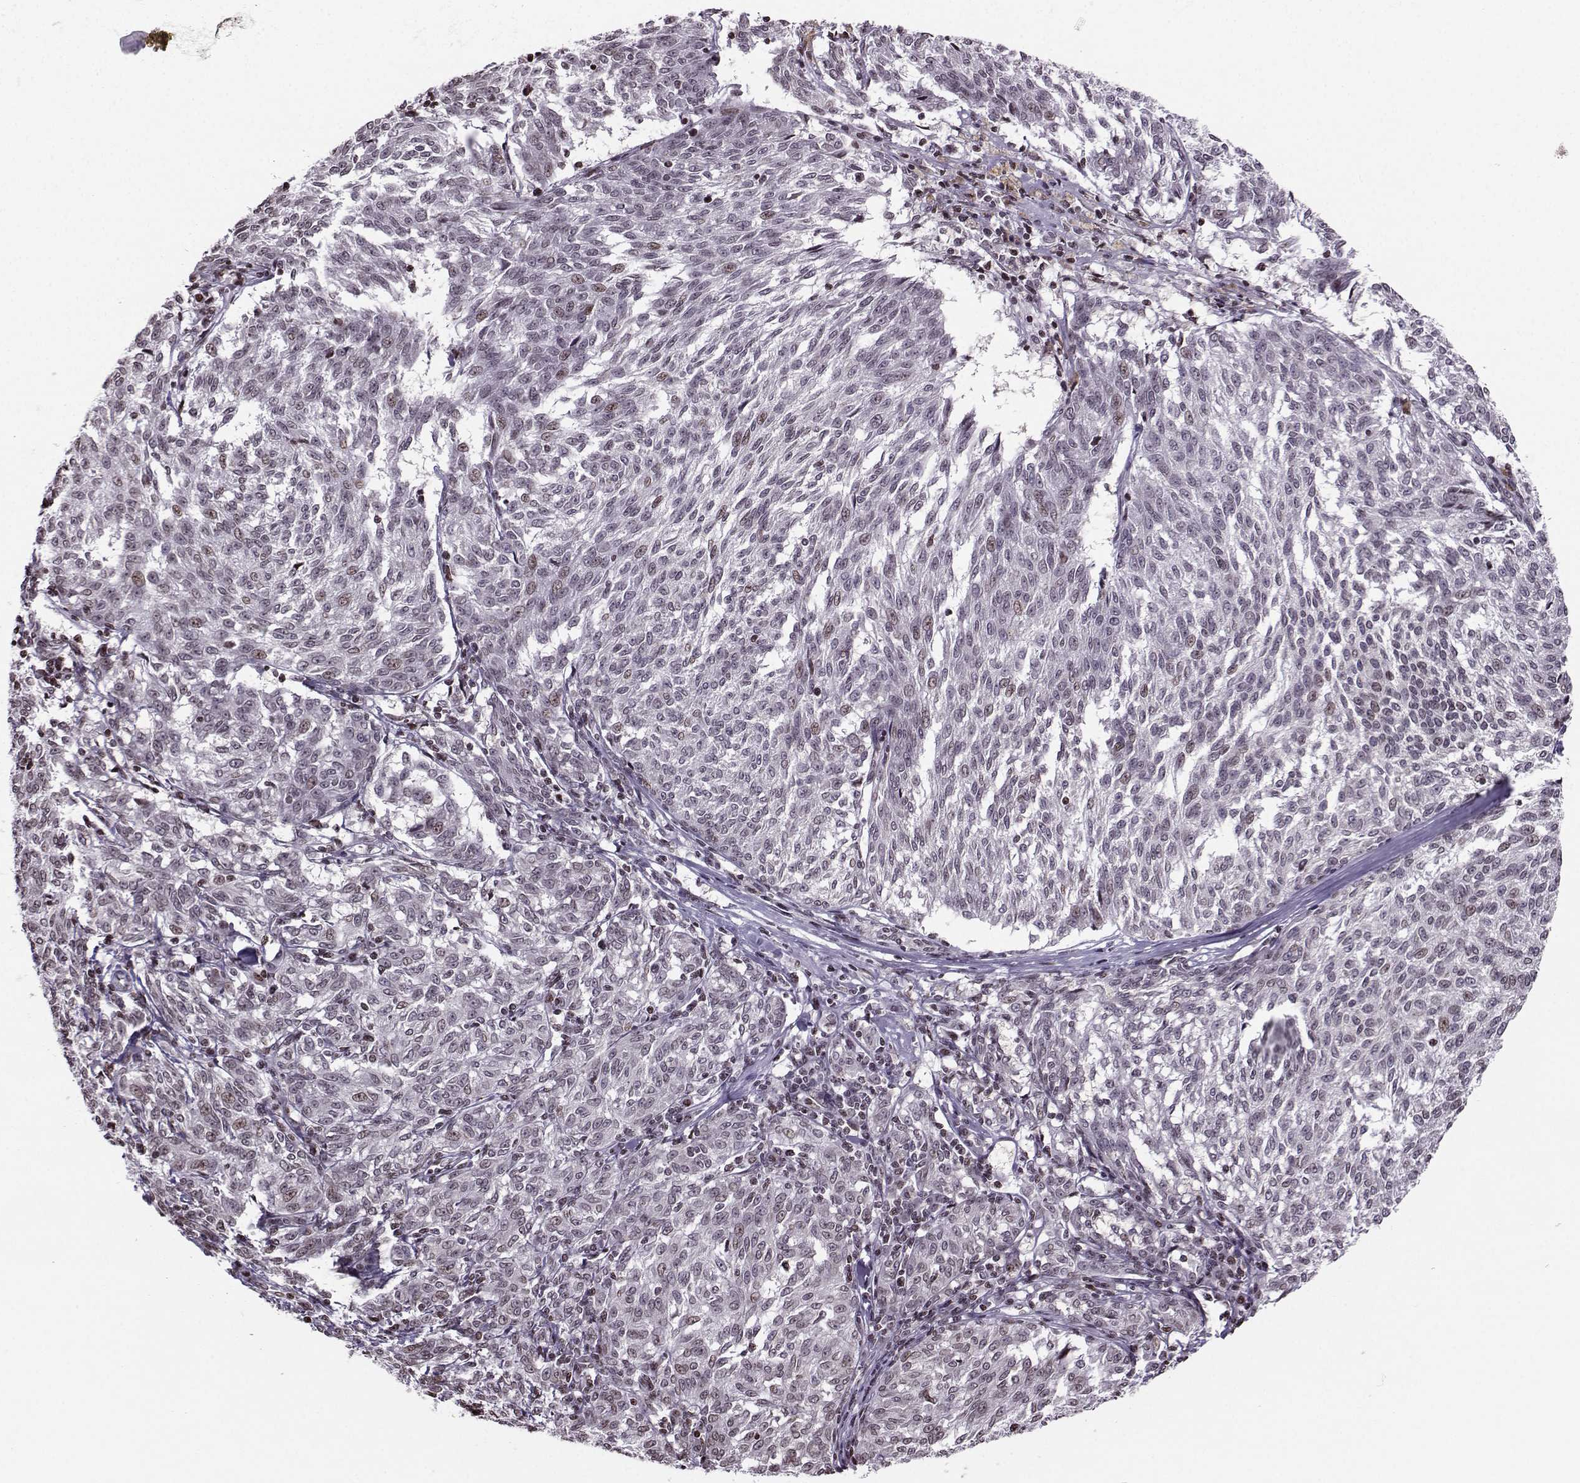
{"staining": {"intensity": "weak", "quantity": "<25%", "location": "nuclear"}, "tissue": "melanoma", "cell_type": "Tumor cells", "image_type": "cancer", "snomed": [{"axis": "morphology", "description": "Malignant melanoma, NOS"}, {"axis": "topography", "description": "Skin"}], "caption": "Human melanoma stained for a protein using immunohistochemistry displays no staining in tumor cells.", "gene": "ZNF19", "patient": {"sex": "female", "age": 72}}